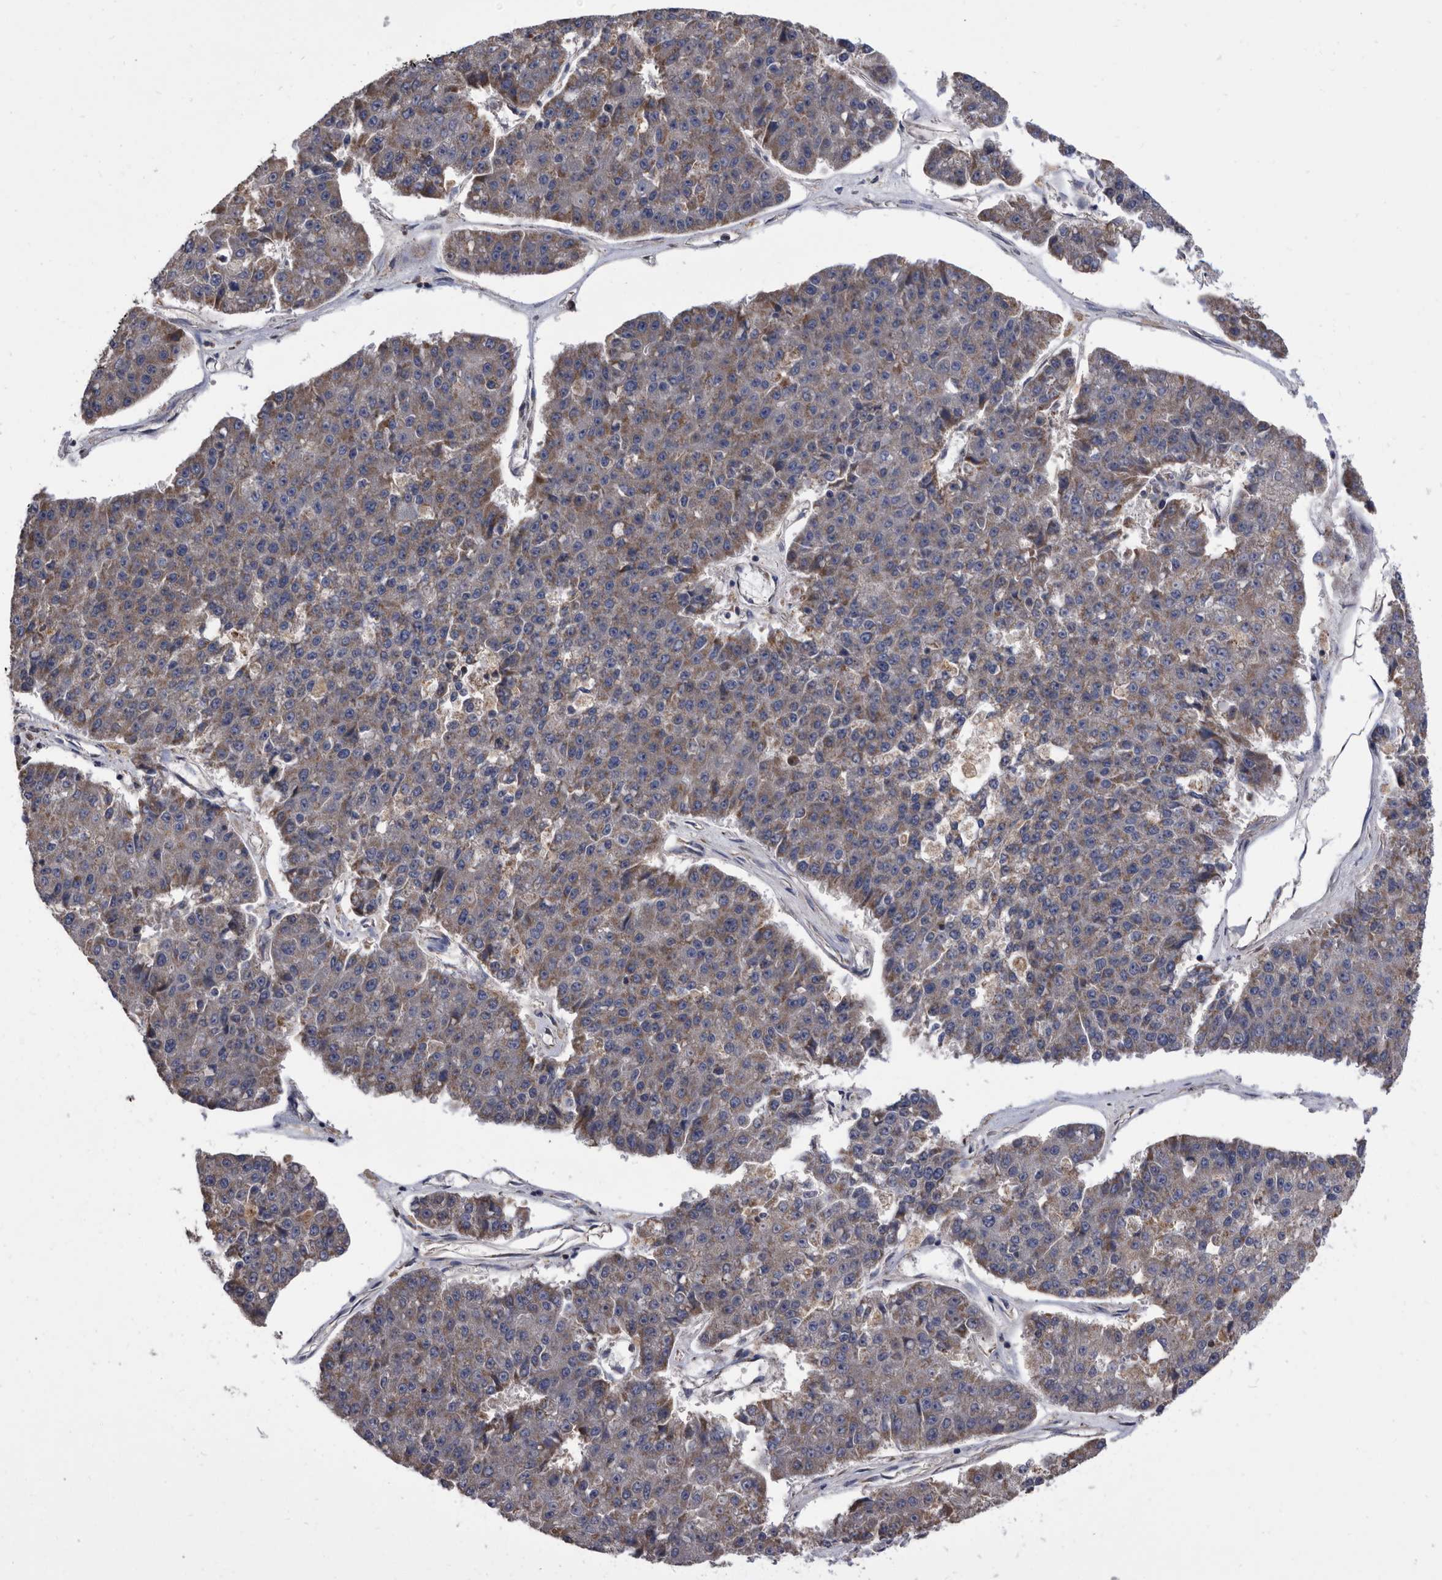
{"staining": {"intensity": "moderate", "quantity": "25%-75%", "location": "cytoplasmic/membranous"}, "tissue": "pancreatic cancer", "cell_type": "Tumor cells", "image_type": "cancer", "snomed": [{"axis": "morphology", "description": "Adenocarcinoma, NOS"}, {"axis": "topography", "description": "Pancreas"}], "caption": "Pancreatic cancer (adenocarcinoma) tissue shows moderate cytoplasmic/membranous expression in approximately 25%-75% of tumor cells", "gene": "DTNBP1", "patient": {"sex": "male", "age": 50}}